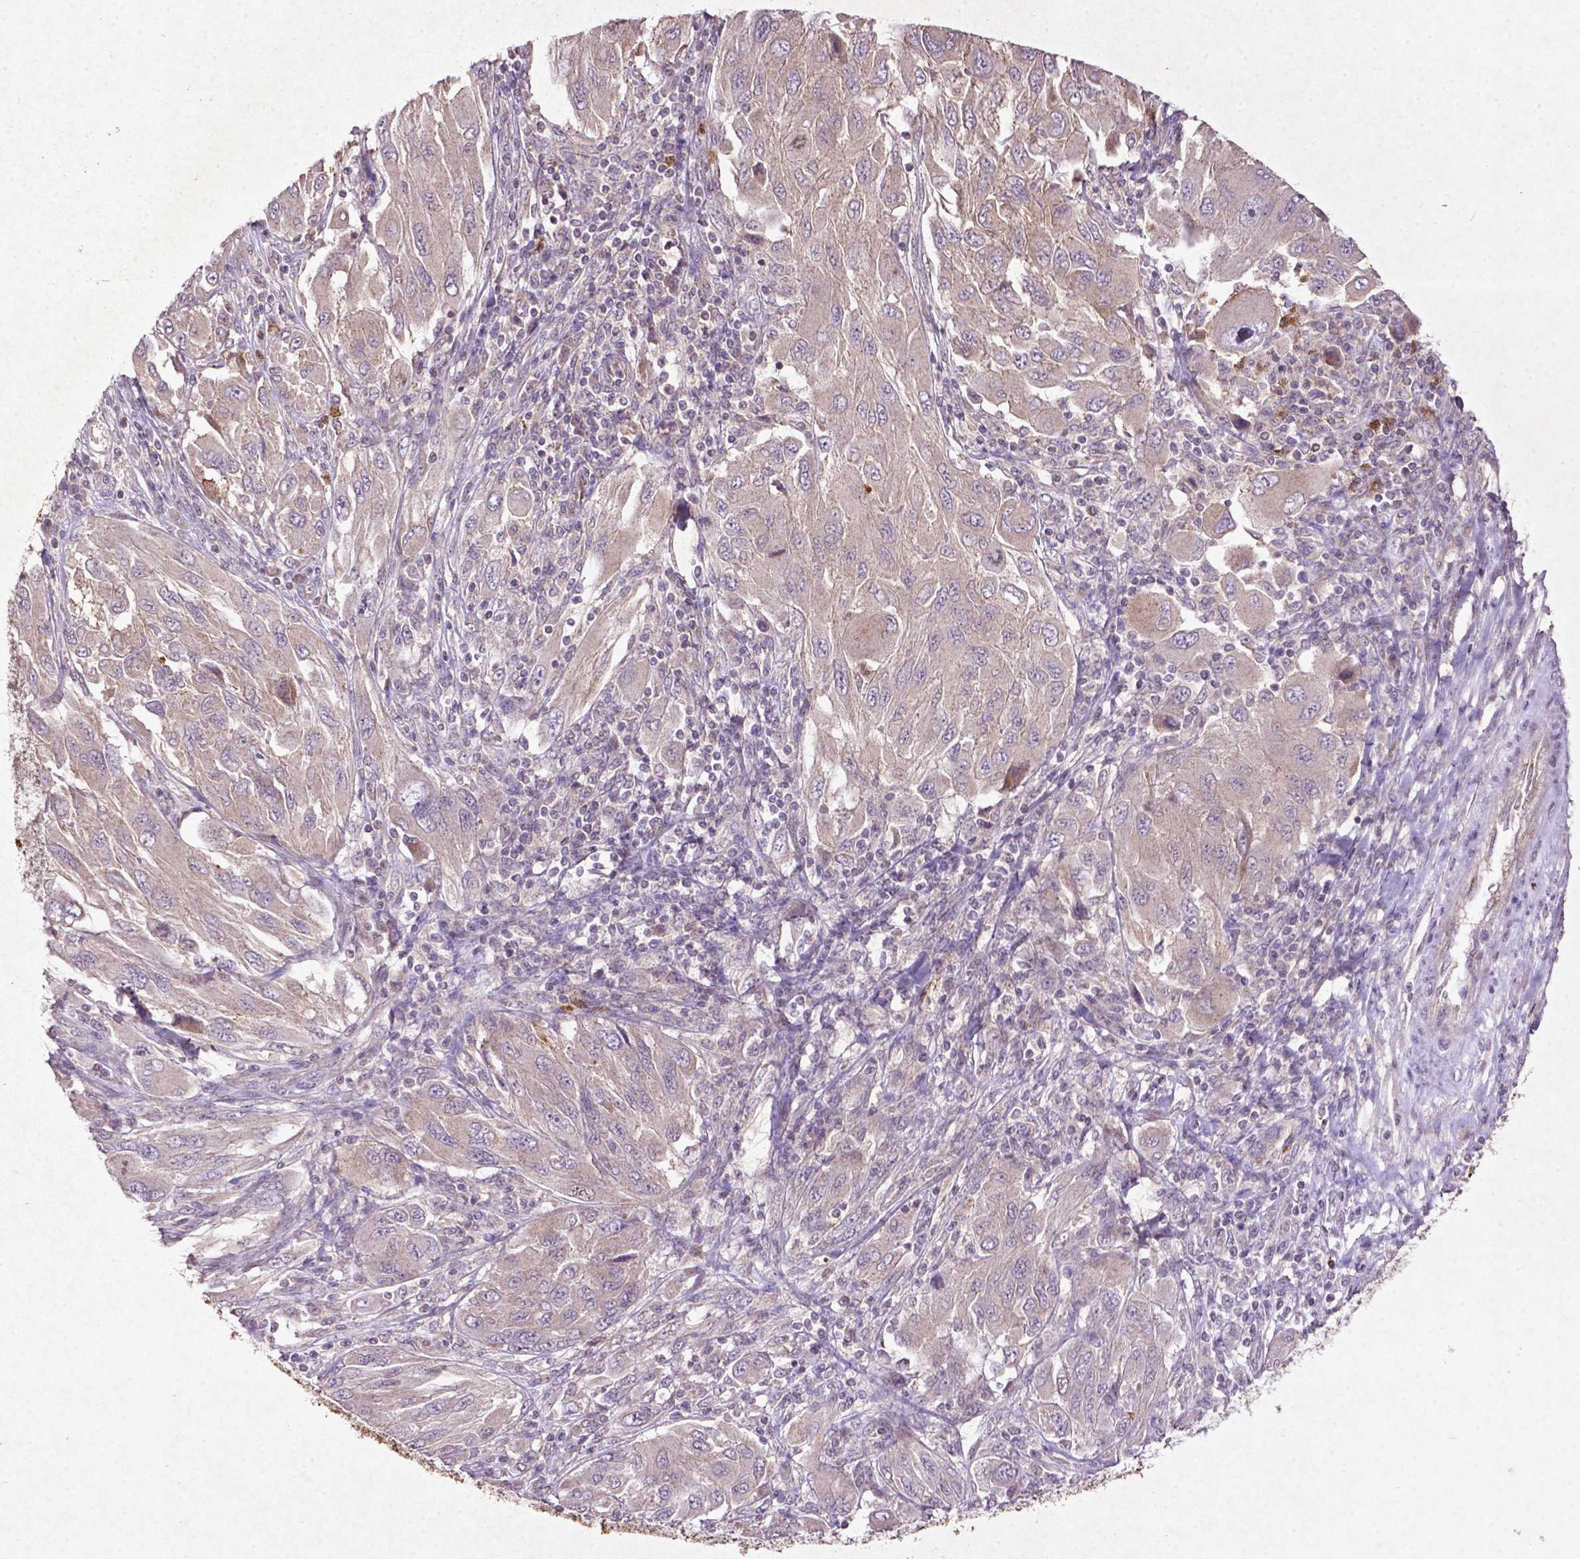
{"staining": {"intensity": "weak", "quantity": "<25%", "location": "cytoplasmic/membranous"}, "tissue": "melanoma", "cell_type": "Tumor cells", "image_type": "cancer", "snomed": [{"axis": "morphology", "description": "Malignant melanoma, NOS"}, {"axis": "topography", "description": "Skin"}], "caption": "Tumor cells show no significant protein expression in malignant melanoma. (Brightfield microscopy of DAB immunohistochemistry (IHC) at high magnification).", "gene": "MTOR", "patient": {"sex": "female", "age": 91}}